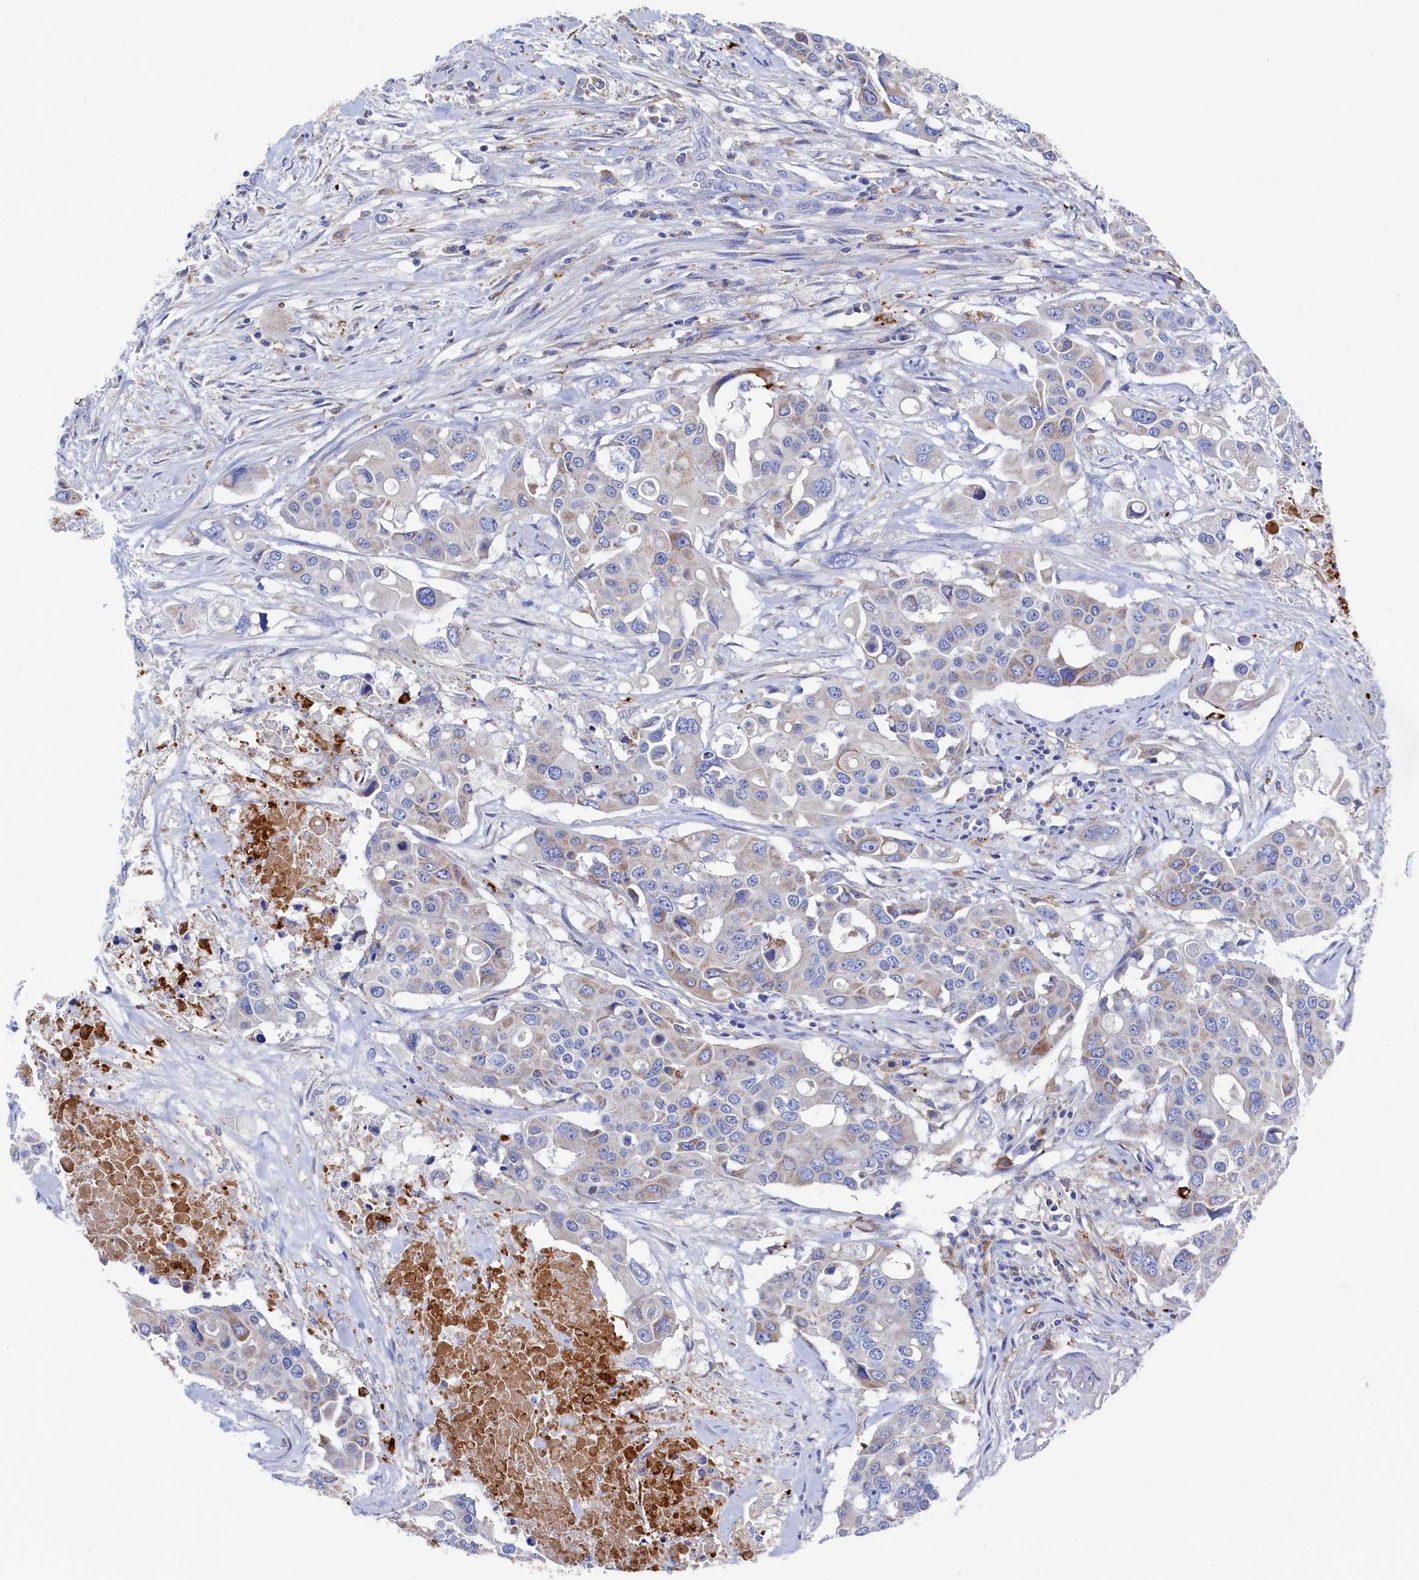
{"staining": {"intensity": "negative", "quantity": "none", "location": "none"}, "tissue": "colorectal cancer", "cell_type": "Tumor cells", "image_type": "cancer", "snomed": [{"axis": "morphology", "description": "Adenocarcinoma, NOS"}, {"axis": "topography", "description": "Colon"}], "caption": "Adenocarcinoma (colorectal) stained for a protein using immunohistochemistry displays no positivity tumor cells.", "gene": "C12orf73", "patient": {"sex": "male", "age": 77}}